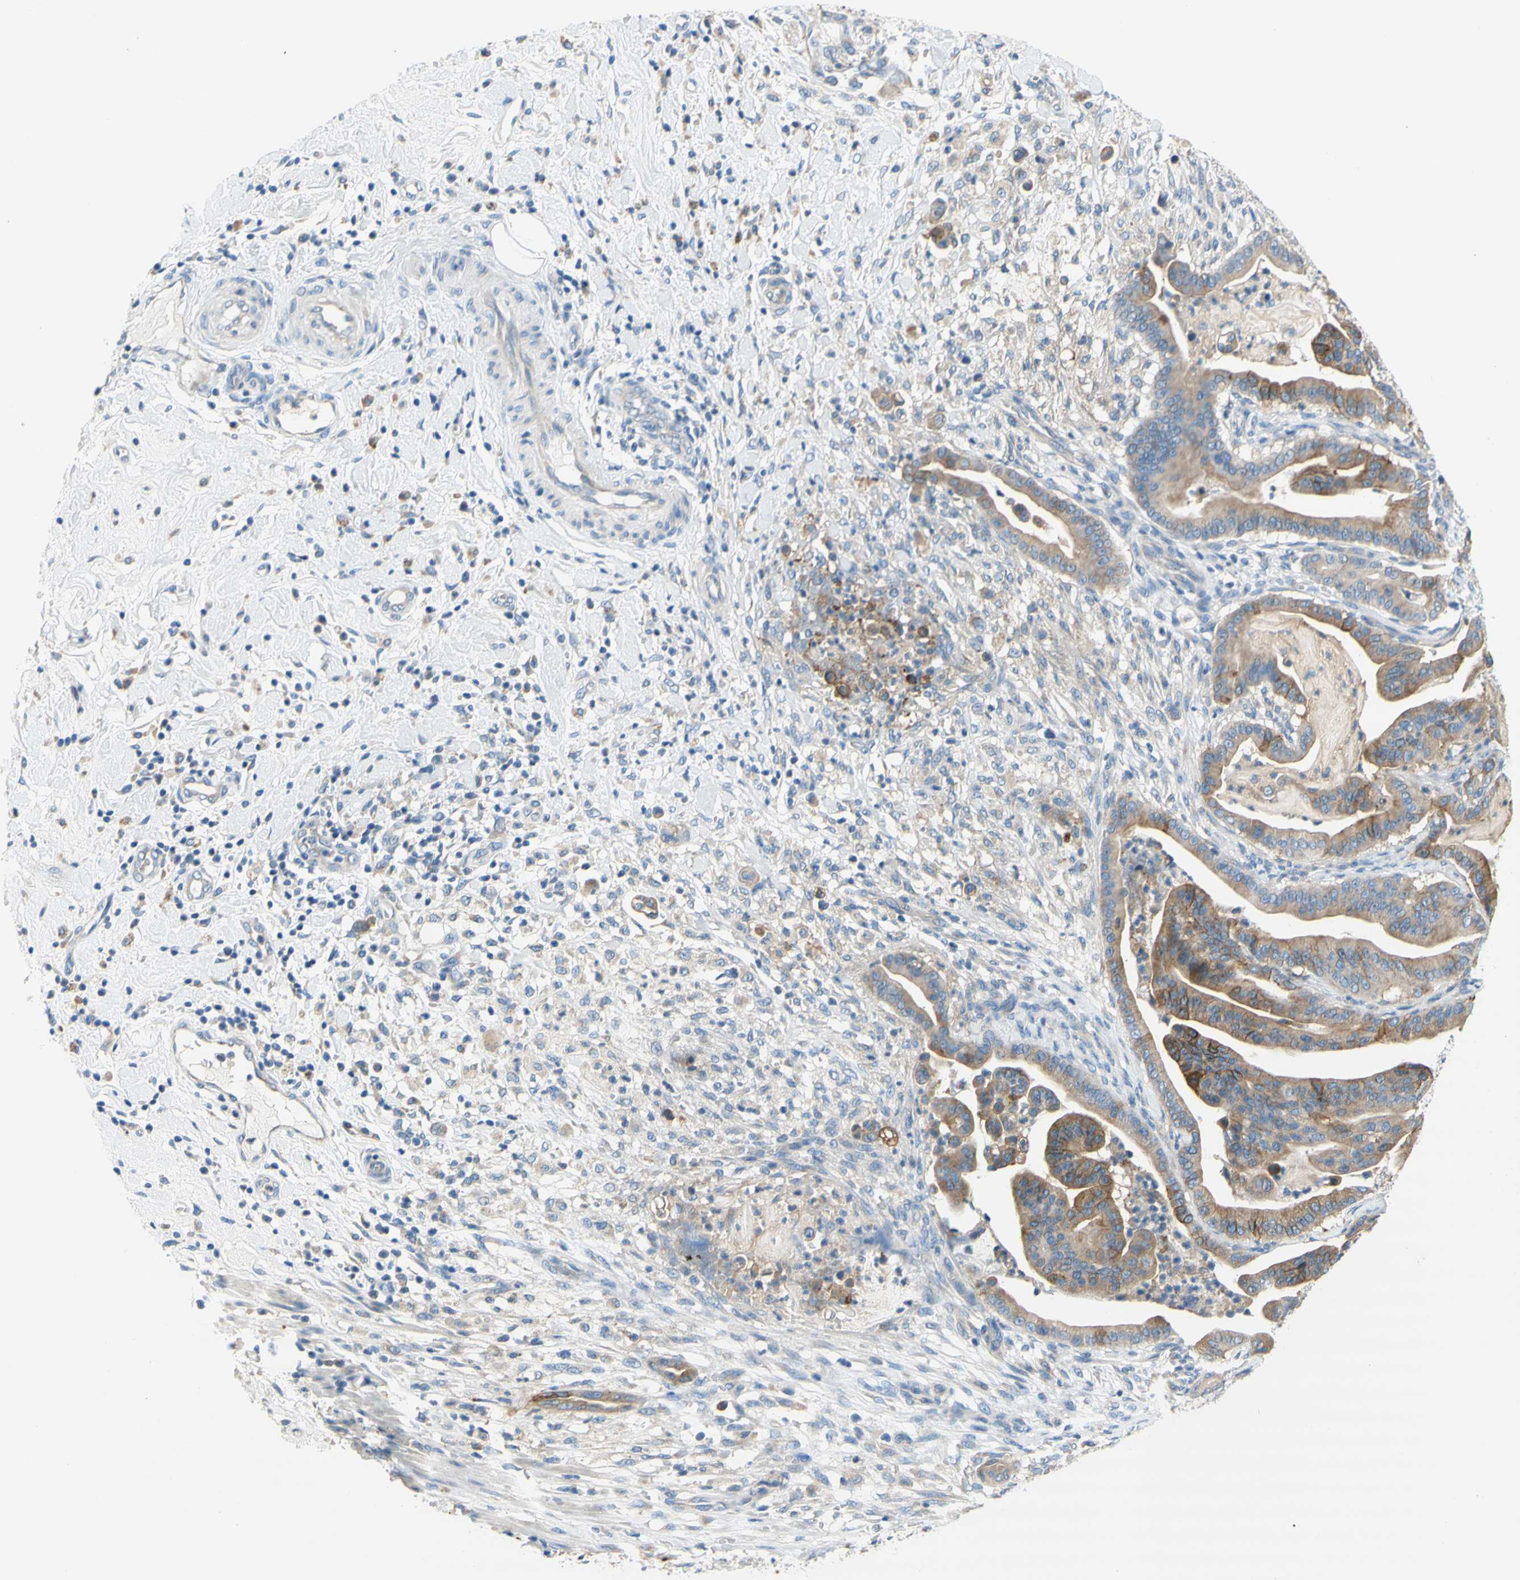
{"staining": {"intensity": "moderate", "quantity": ">75%", "location": "cytoplasmic/membranous"}, "tissue": "pancreatic cancer", "cell_type": "Tumor cells", "image_type": "cancer", "snomed": [{"axis": "morphology", "description": "Adenocarcinoma, NOS"}, {"axis": "topography", "description": "Pancreas"}], "caption": "The image exhibits immunohistochemical staining of pancreatic cancer (adenocarcinoma). There is moderate cytoplasmic/membranous positivity is identified in about >75% of tumor cells.", "gene": "F3", "patient": {"sex": "male", "age": 63}}